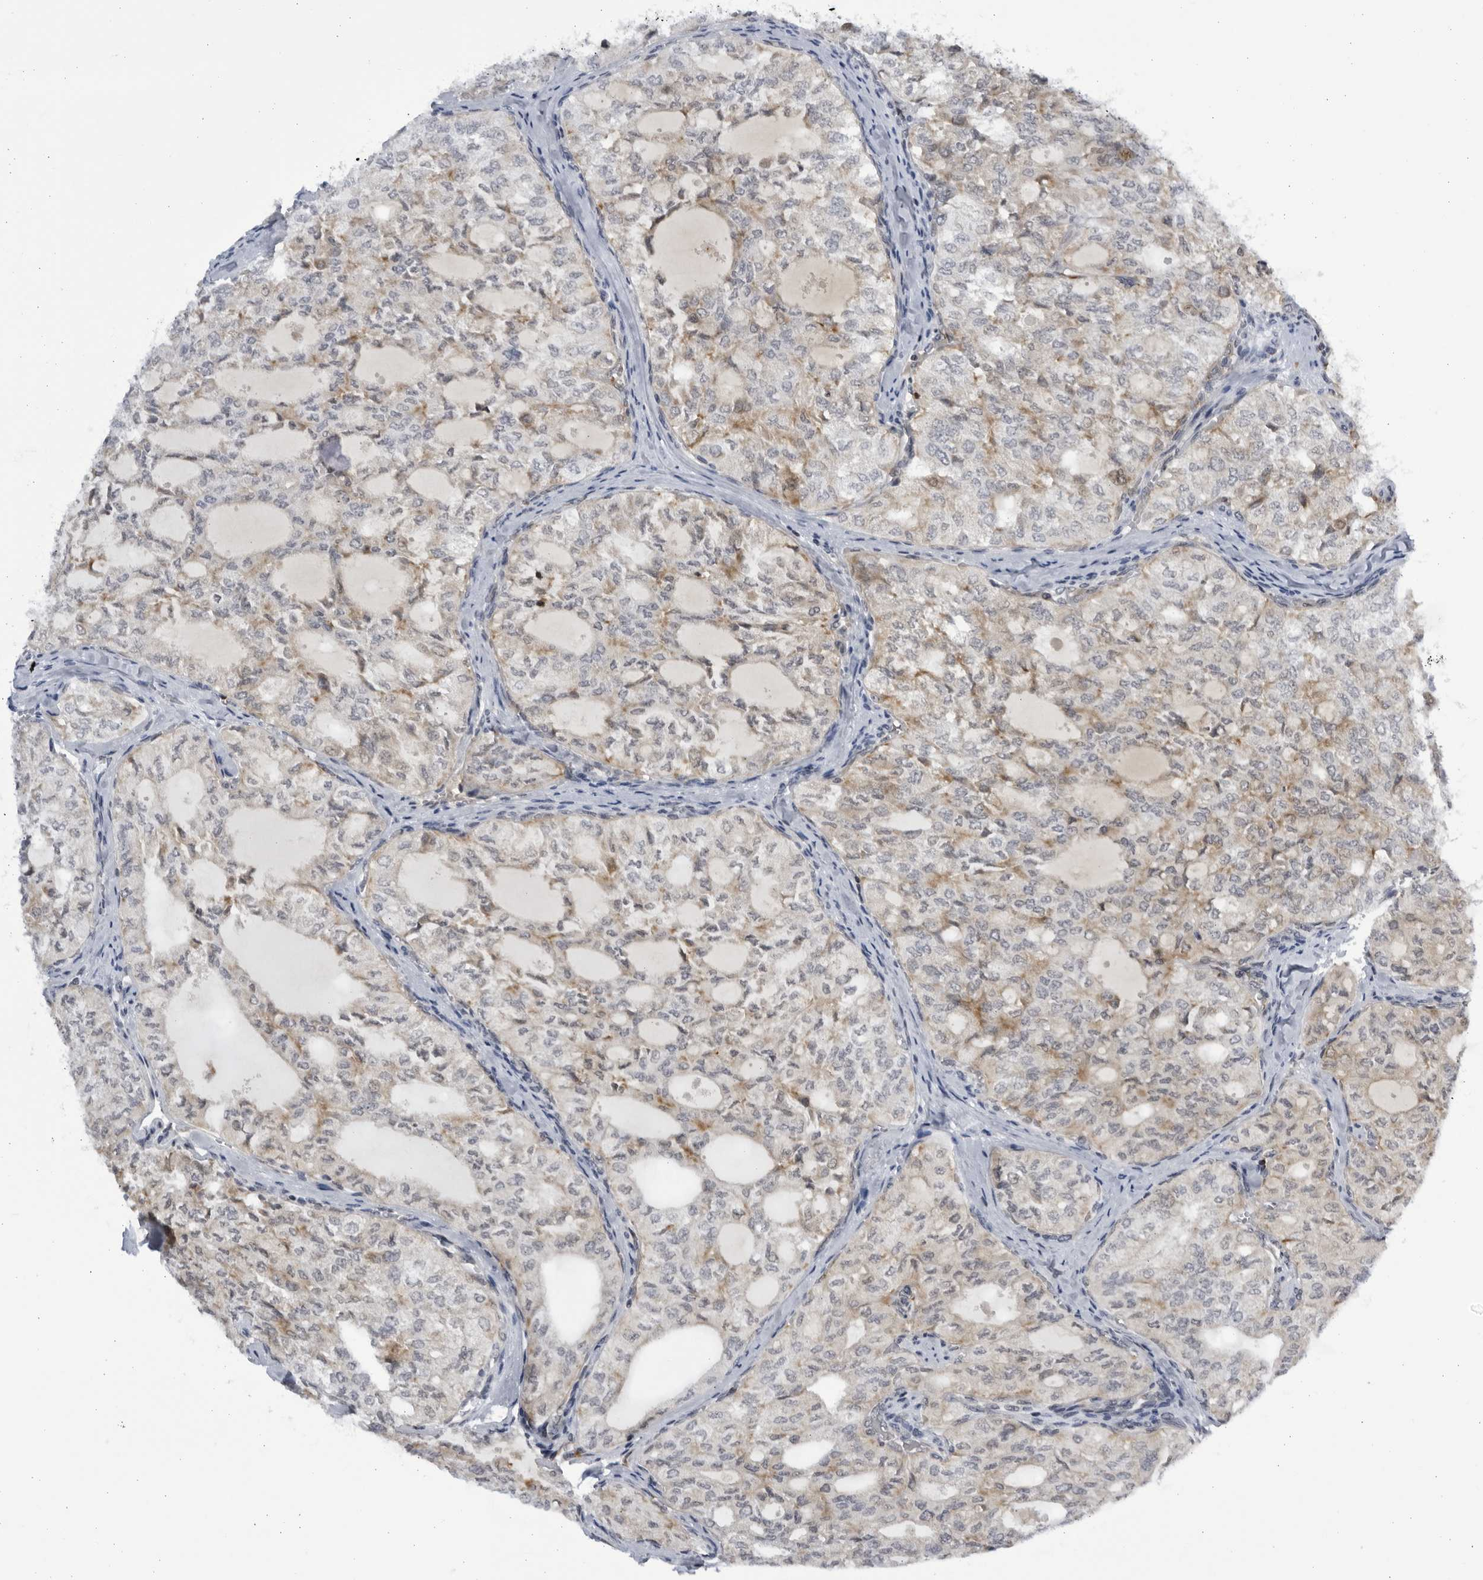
{"staining": {"intensity": "moderate", "quantity": "<25%", "location": "cytoplasmic/membranous"}, "tissue": "thyroid cancer", "cell_type": "Tumor cells", "image_type": "cancer", "snomed": [{"axis": "morphology", "description": "Follicular adenoma carcinoma, NOS"}, {"axis": "topography", "description": "Thyroid gland"}], "caption": "This is a photomicrograph of immunohistochemistry (IHC) staining of thyroid cancer (follicular adenoma carcinoma), which shows moderate expression in the cytoplasmic/membranous of tumor cells.", "gene": "SLC25A22", "patient": {"sex": "male", "age": 75}}